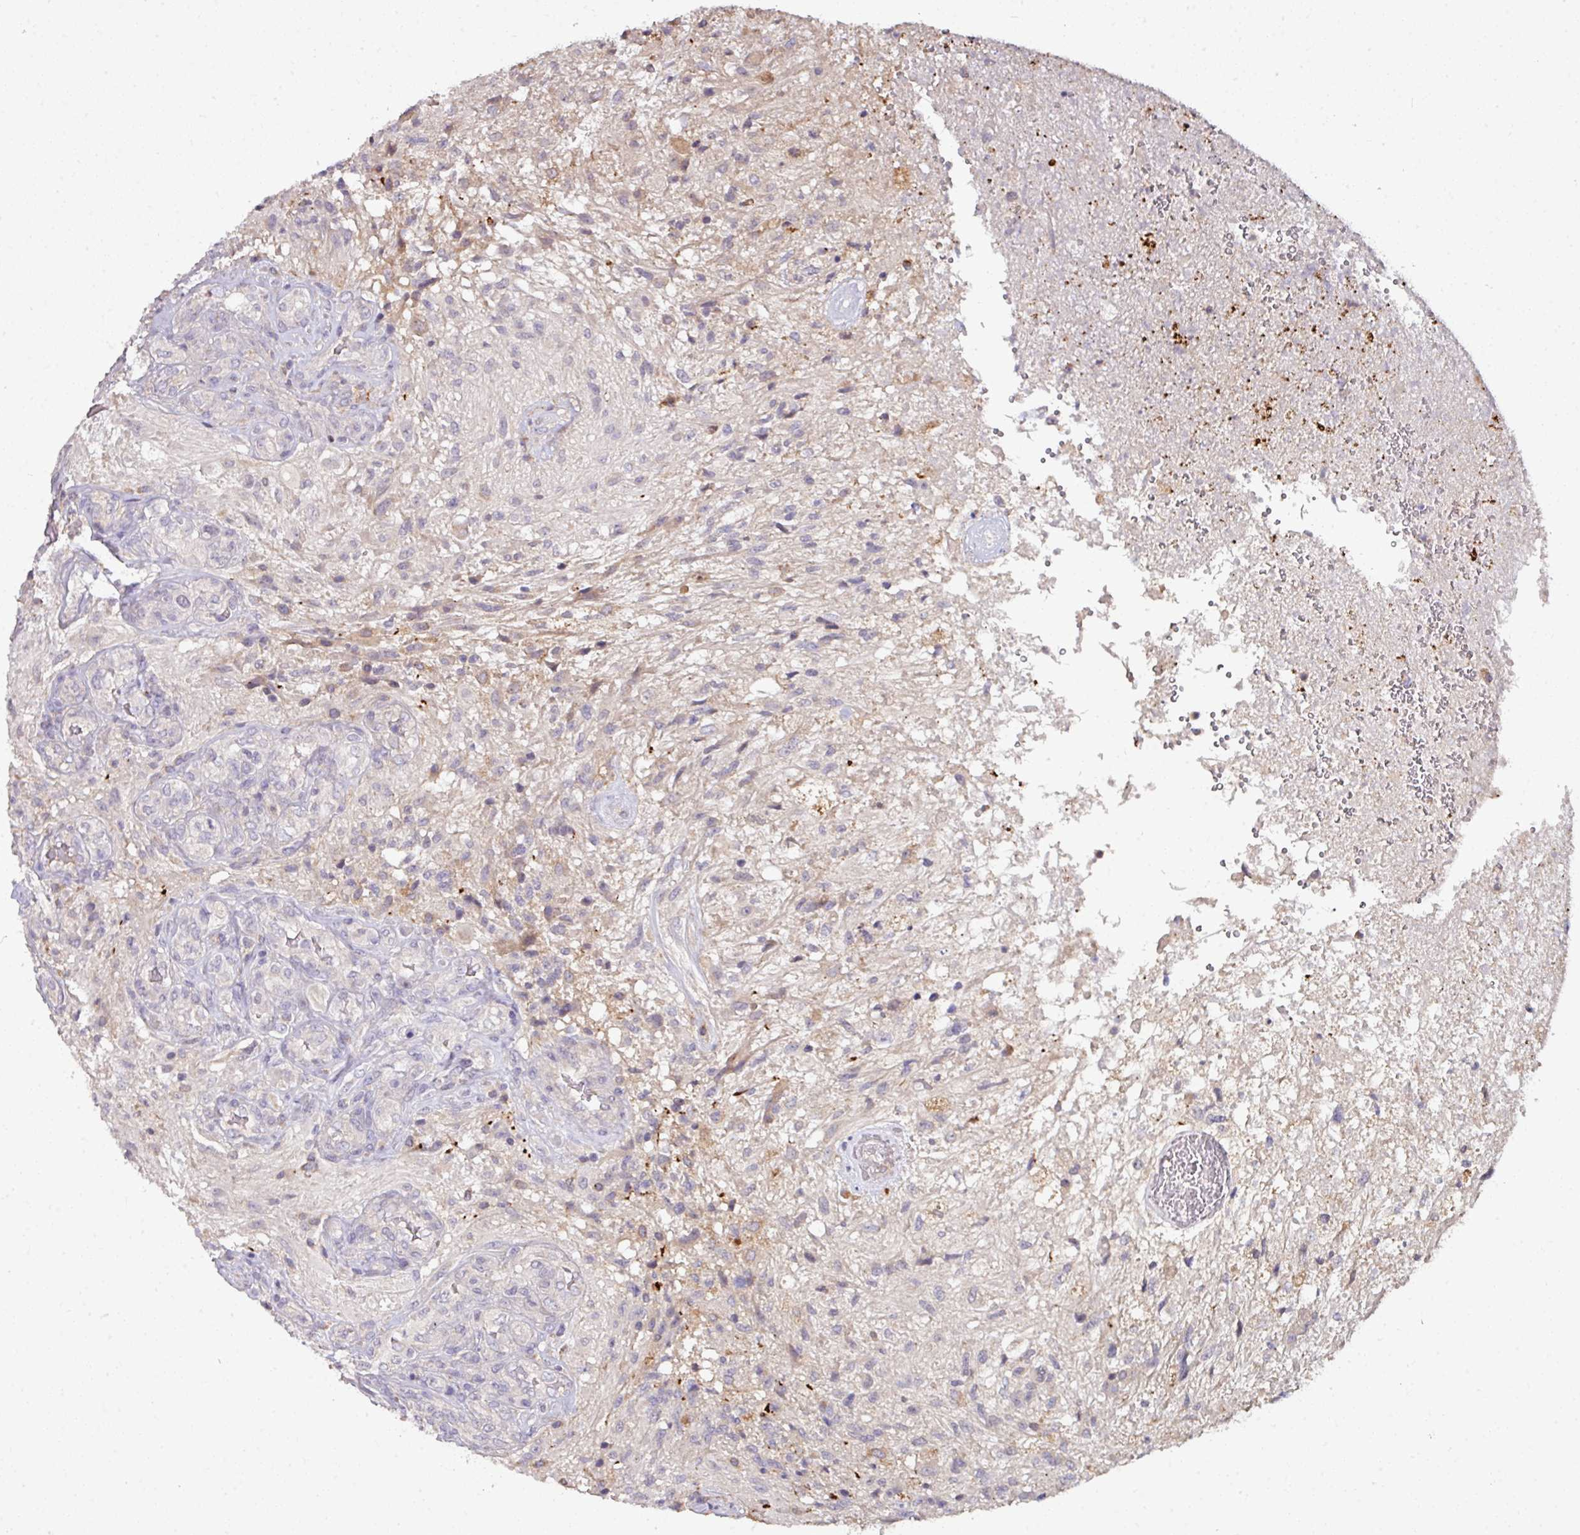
{"staining": {"intensity": "negative", "quantity": "none", "location": "none"}, "tissue": "glioma", "cell_type": "Tumor cells", "image_type": "cancer", "snomed": [{"axis": "morphology", "description": "Glioma, malignant, High grade"}, {"axis": "topography", "description": "Brain"}], "caption": "An image of human malignant high-grade glioma is negative for staining in tumor cells.", "gene": "AEBP2", "patient": {"sex": "male", "age": 56}}